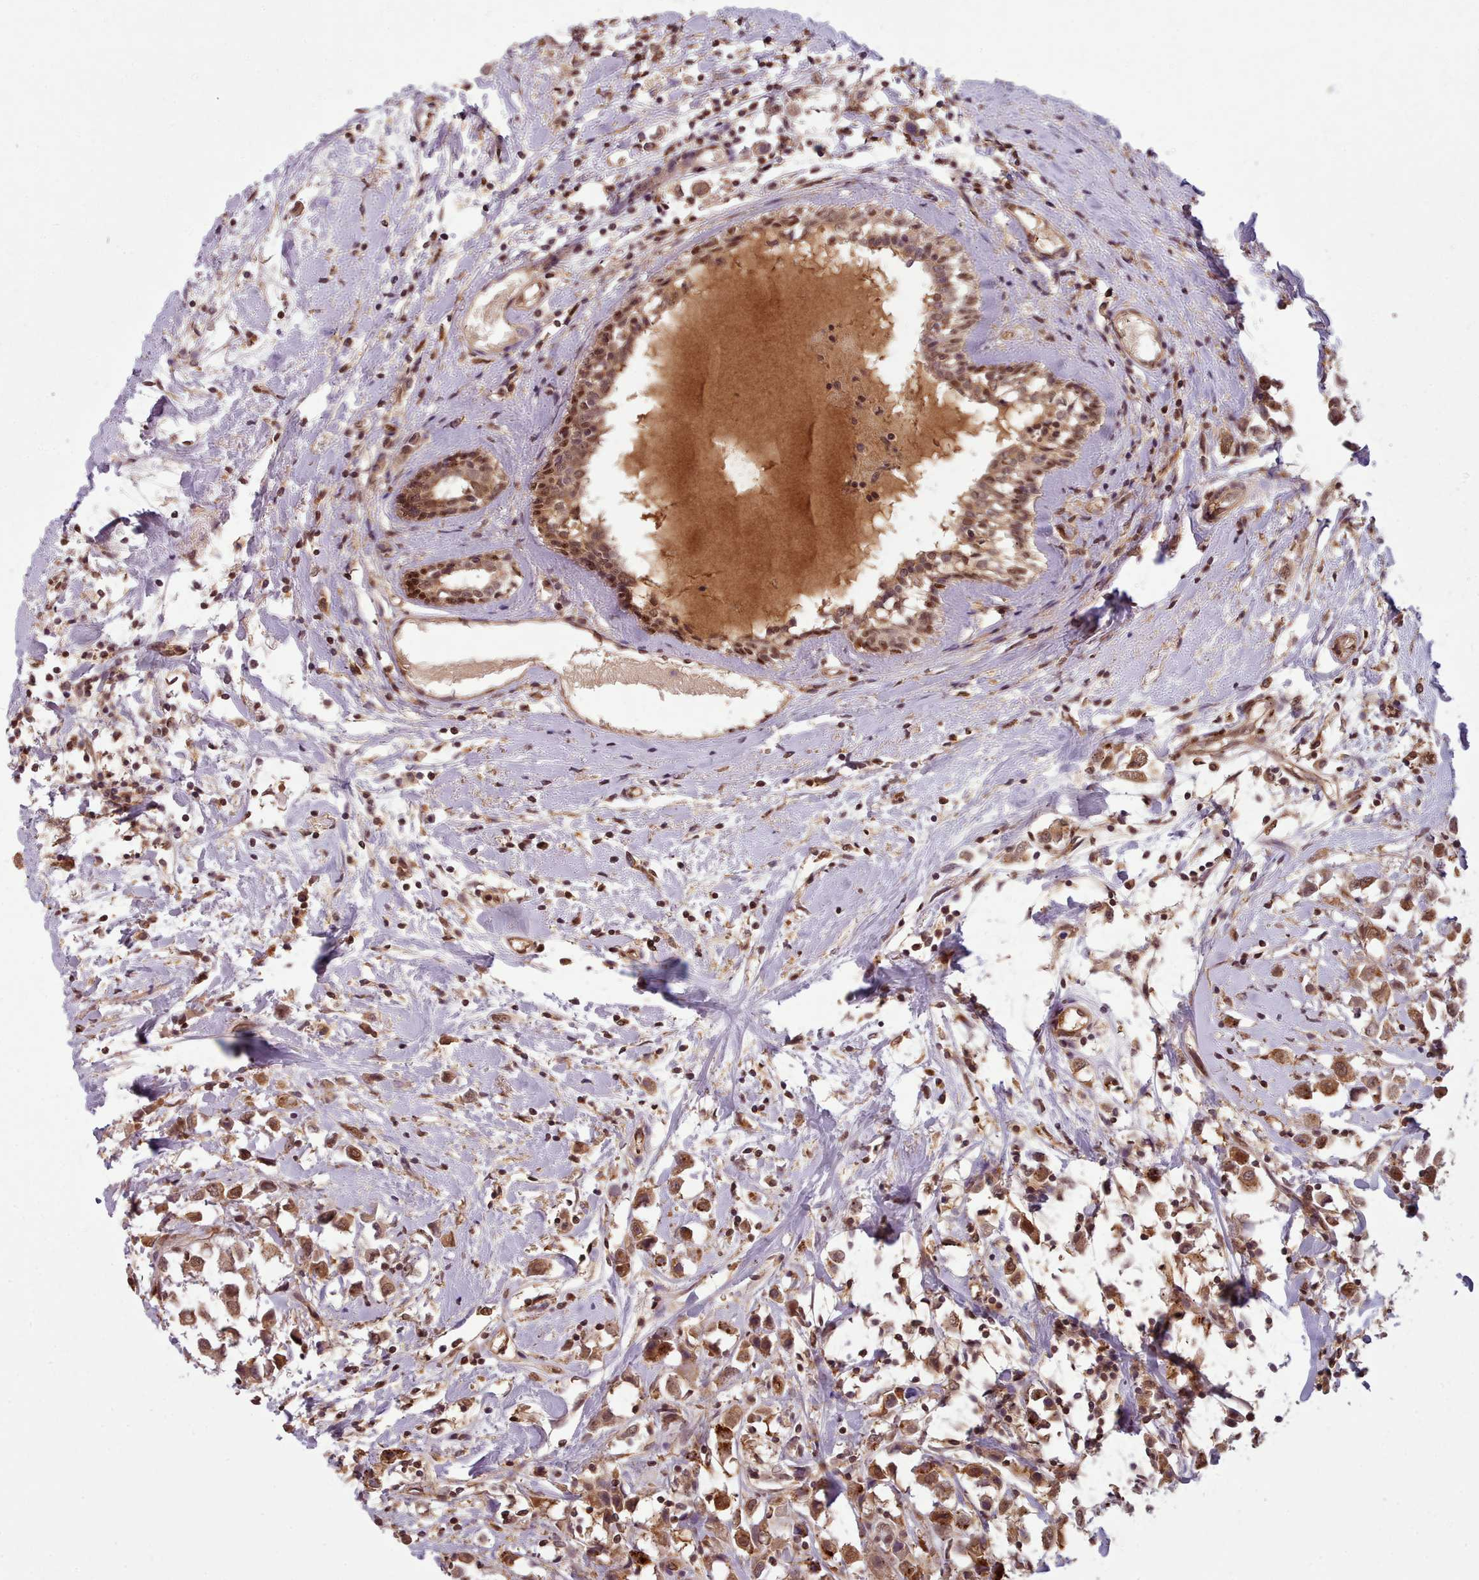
{"staining": {"intensity": "moderate", "quantity": ">75%", "location": "cytoplasmic/membranous,nuclear"}, "tissue": "breast cancer", "cell_type": "Tumor cells", "image_type": "cancer", "snomed": [{"axis": "morphology", "description": "Duct carcinoma"}, {"axis": "topography", "description": "Breast"}], "caption": "Tumor cells demonstrate medium levels of moderate cytoplasmic/membranous and nuclear positivity in about >75% of cells in breast cancer.", "gene": "RPS27A", "patient": {"sex": "female", "age": 61}}